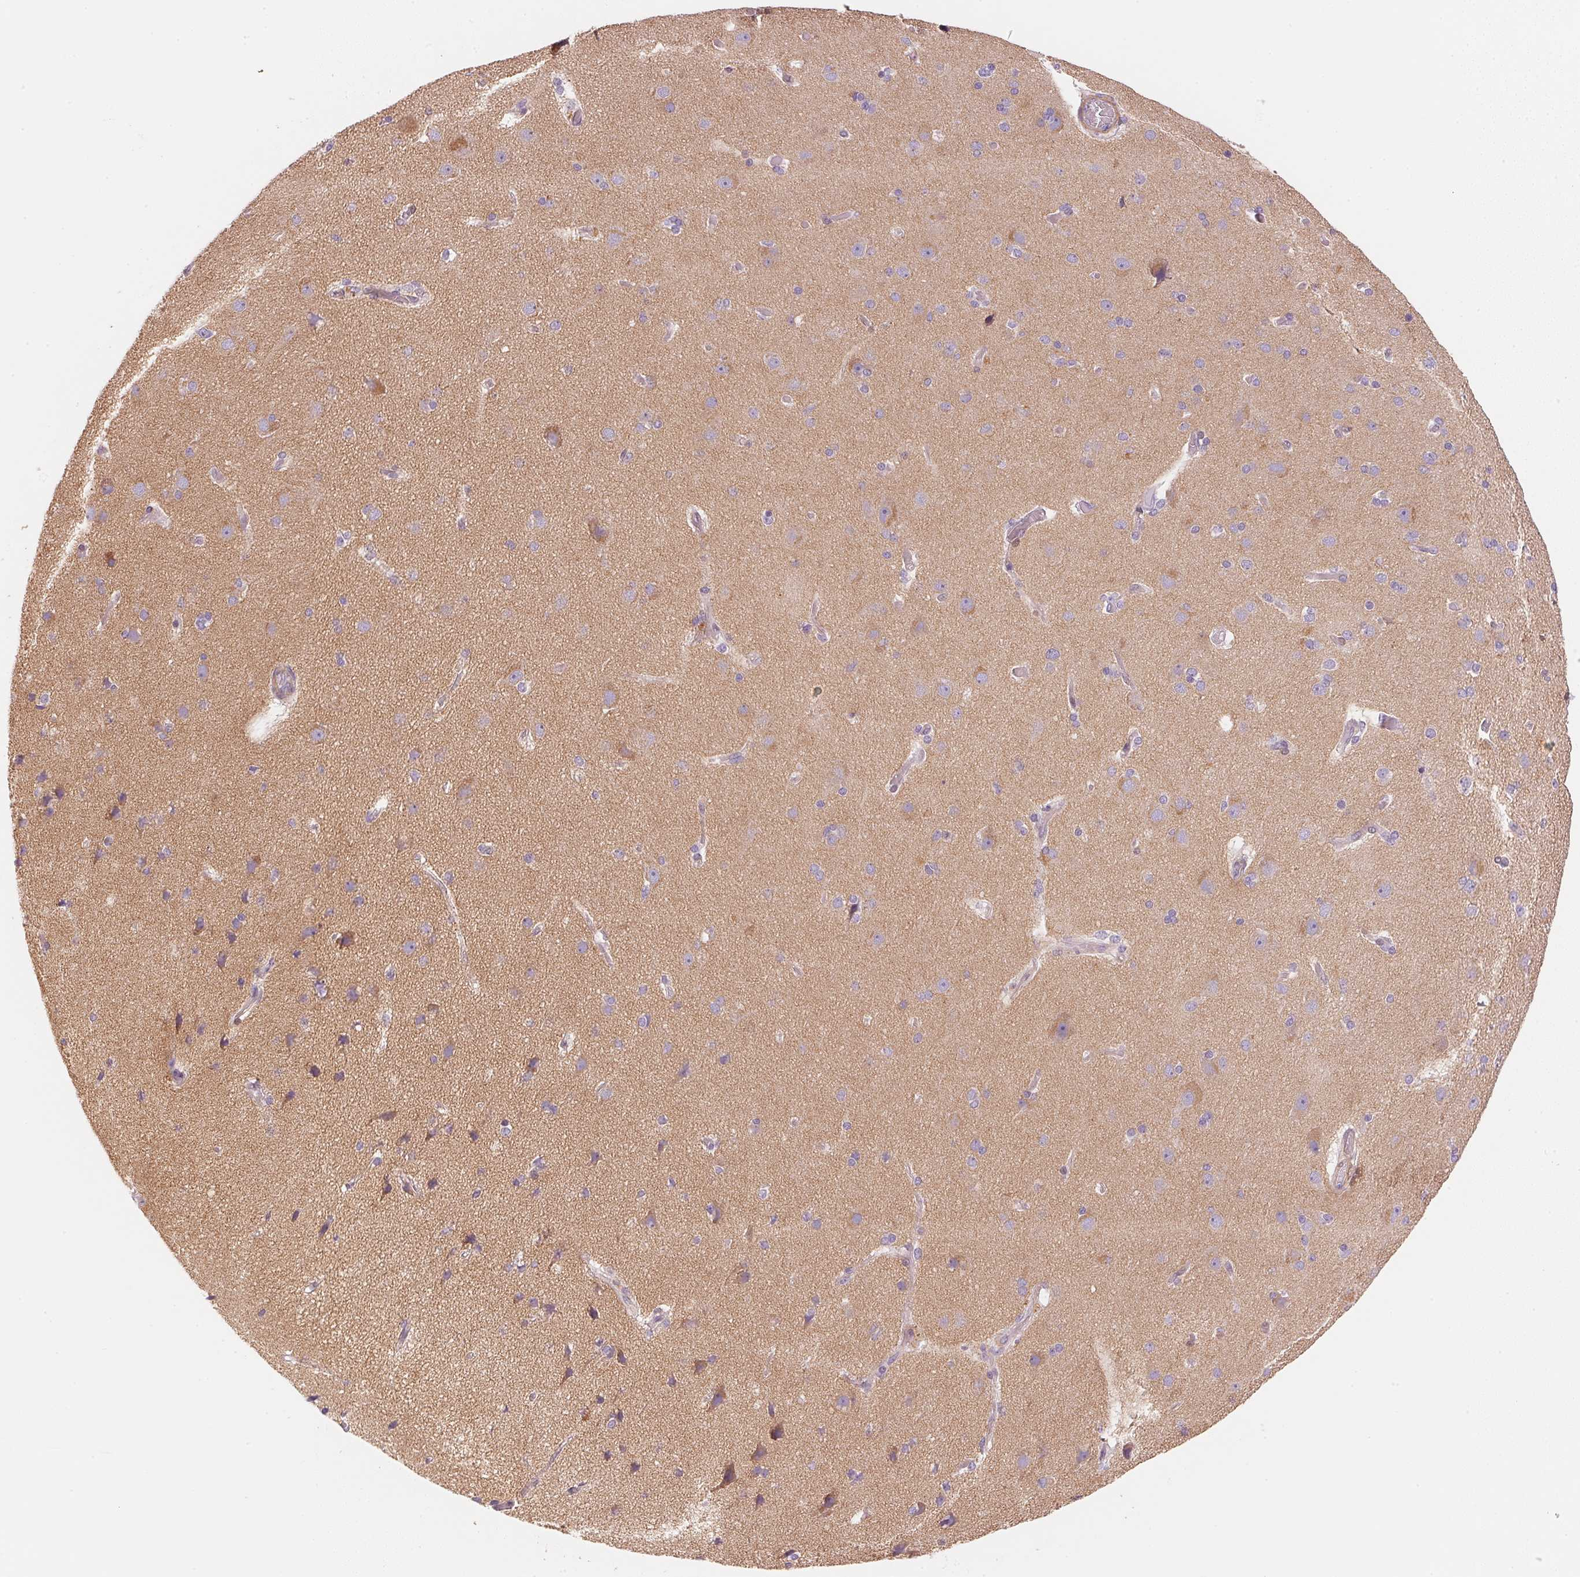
{"staining": {"intensity": "negative", "quantity": "none", "location": "none"}, "tissue": "cerebral cortex", "cell_type": "Endothelial cells", "image_type": "normal", "snomed": [{"axis": "morphology", "description": "Normal tissue, NOS"}, {"axis": "morphology", "description": "Glioma, malignant, High grade"}, {"axis": "topography", "description": "Cerebral cortex"}], "caption": "IHC of benign human cerebral cortex exhibits no staining in endothelial cells.", "gene": "SMTN", "patient": {"sex": "male", "age": 71}}